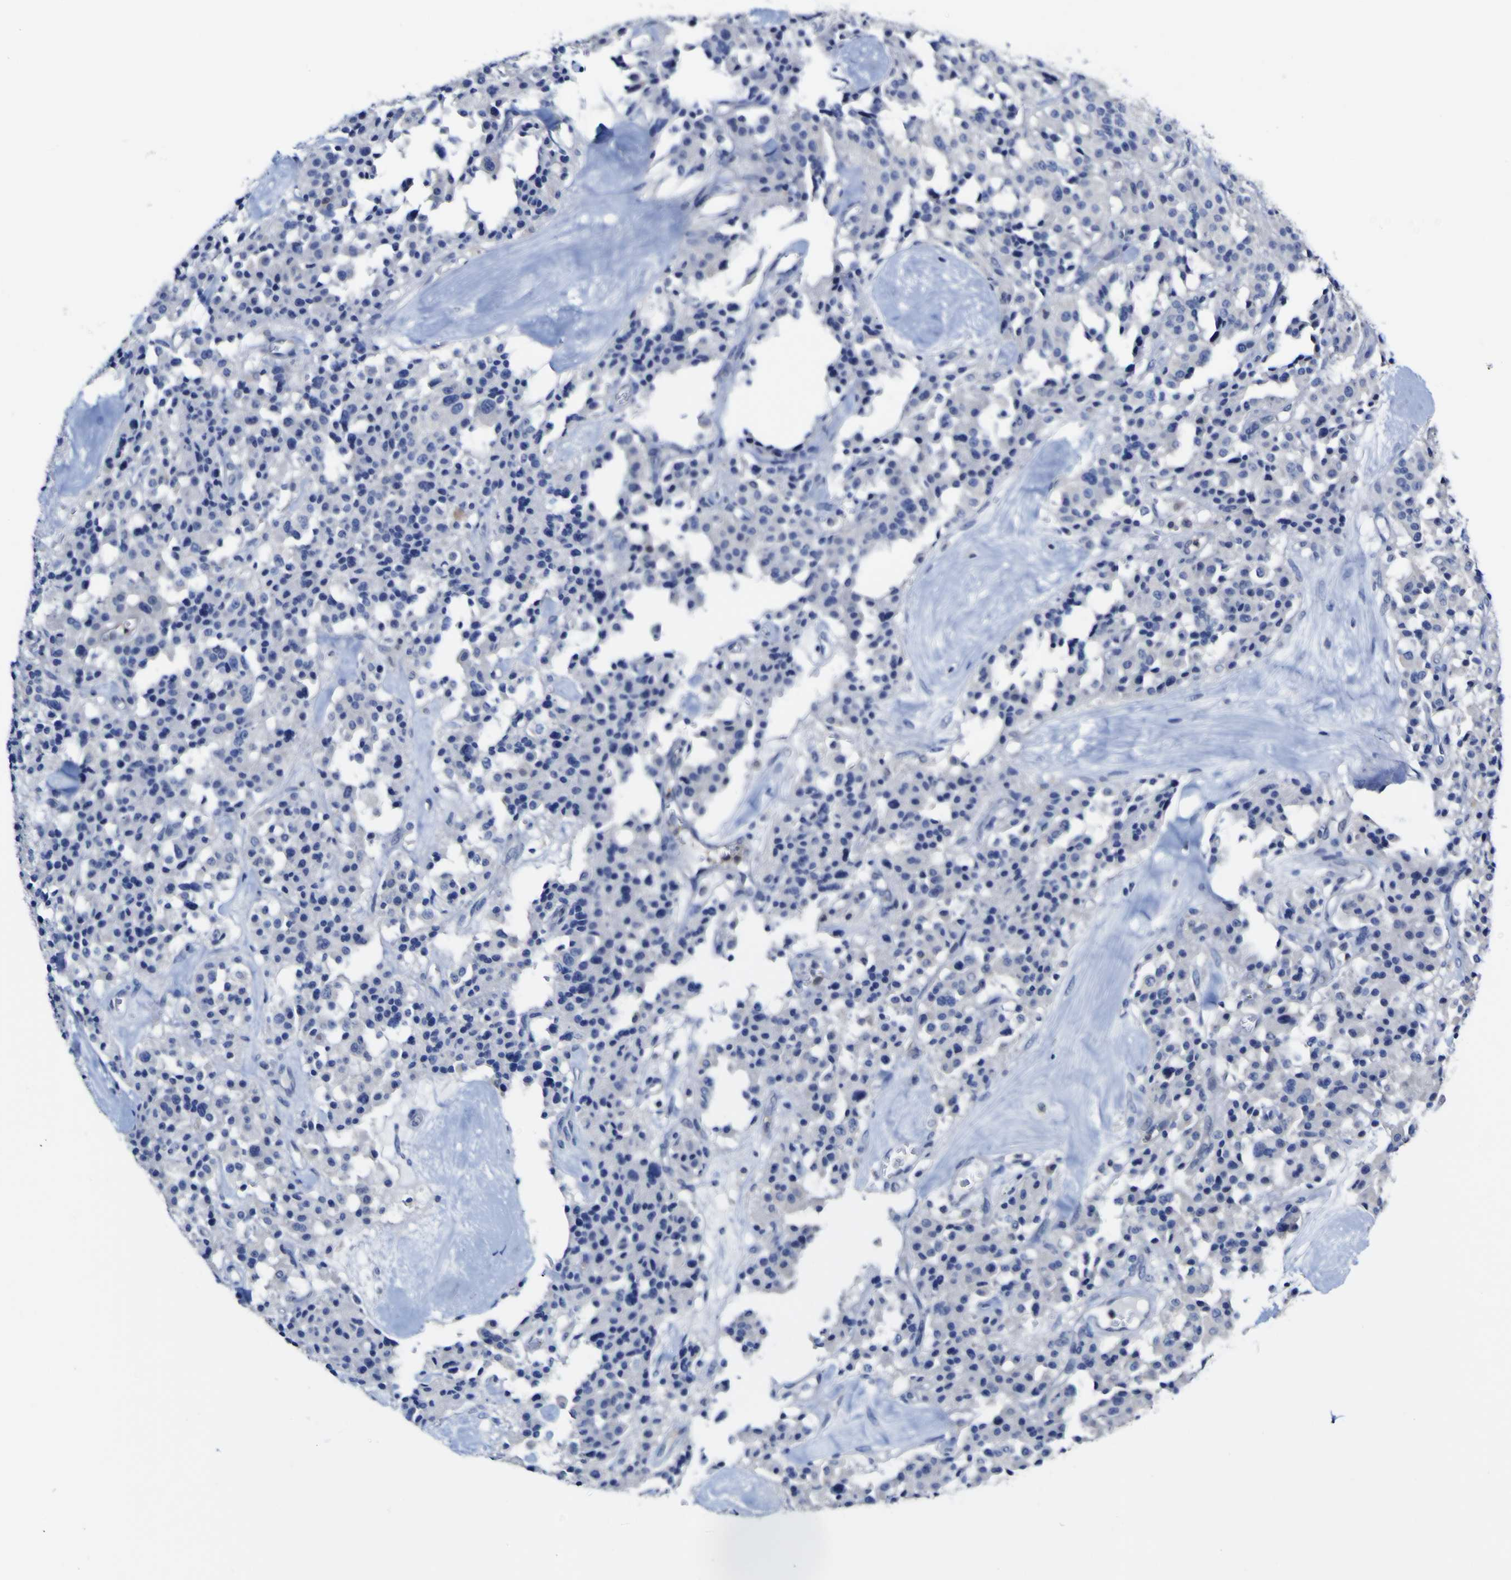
{"staining": {"intensity": "negative", "quantity": "none", "location": "none"}, "tissue": "carcinoid", "cell_type": "Tumor cells", "image_type": "cancer", "snomed": [{"axis": "morphology", "description": "Carcinoid, malignant, NOS"}, {"axis": "topography", "description": "Lung"}], "caption": "Human carcinoid stained for a protein using immunohistochemistry (IHC) reveals no staining in tumor cells.", "gene": "CASP6", "patient": {"sex": "male", "age": 30}}